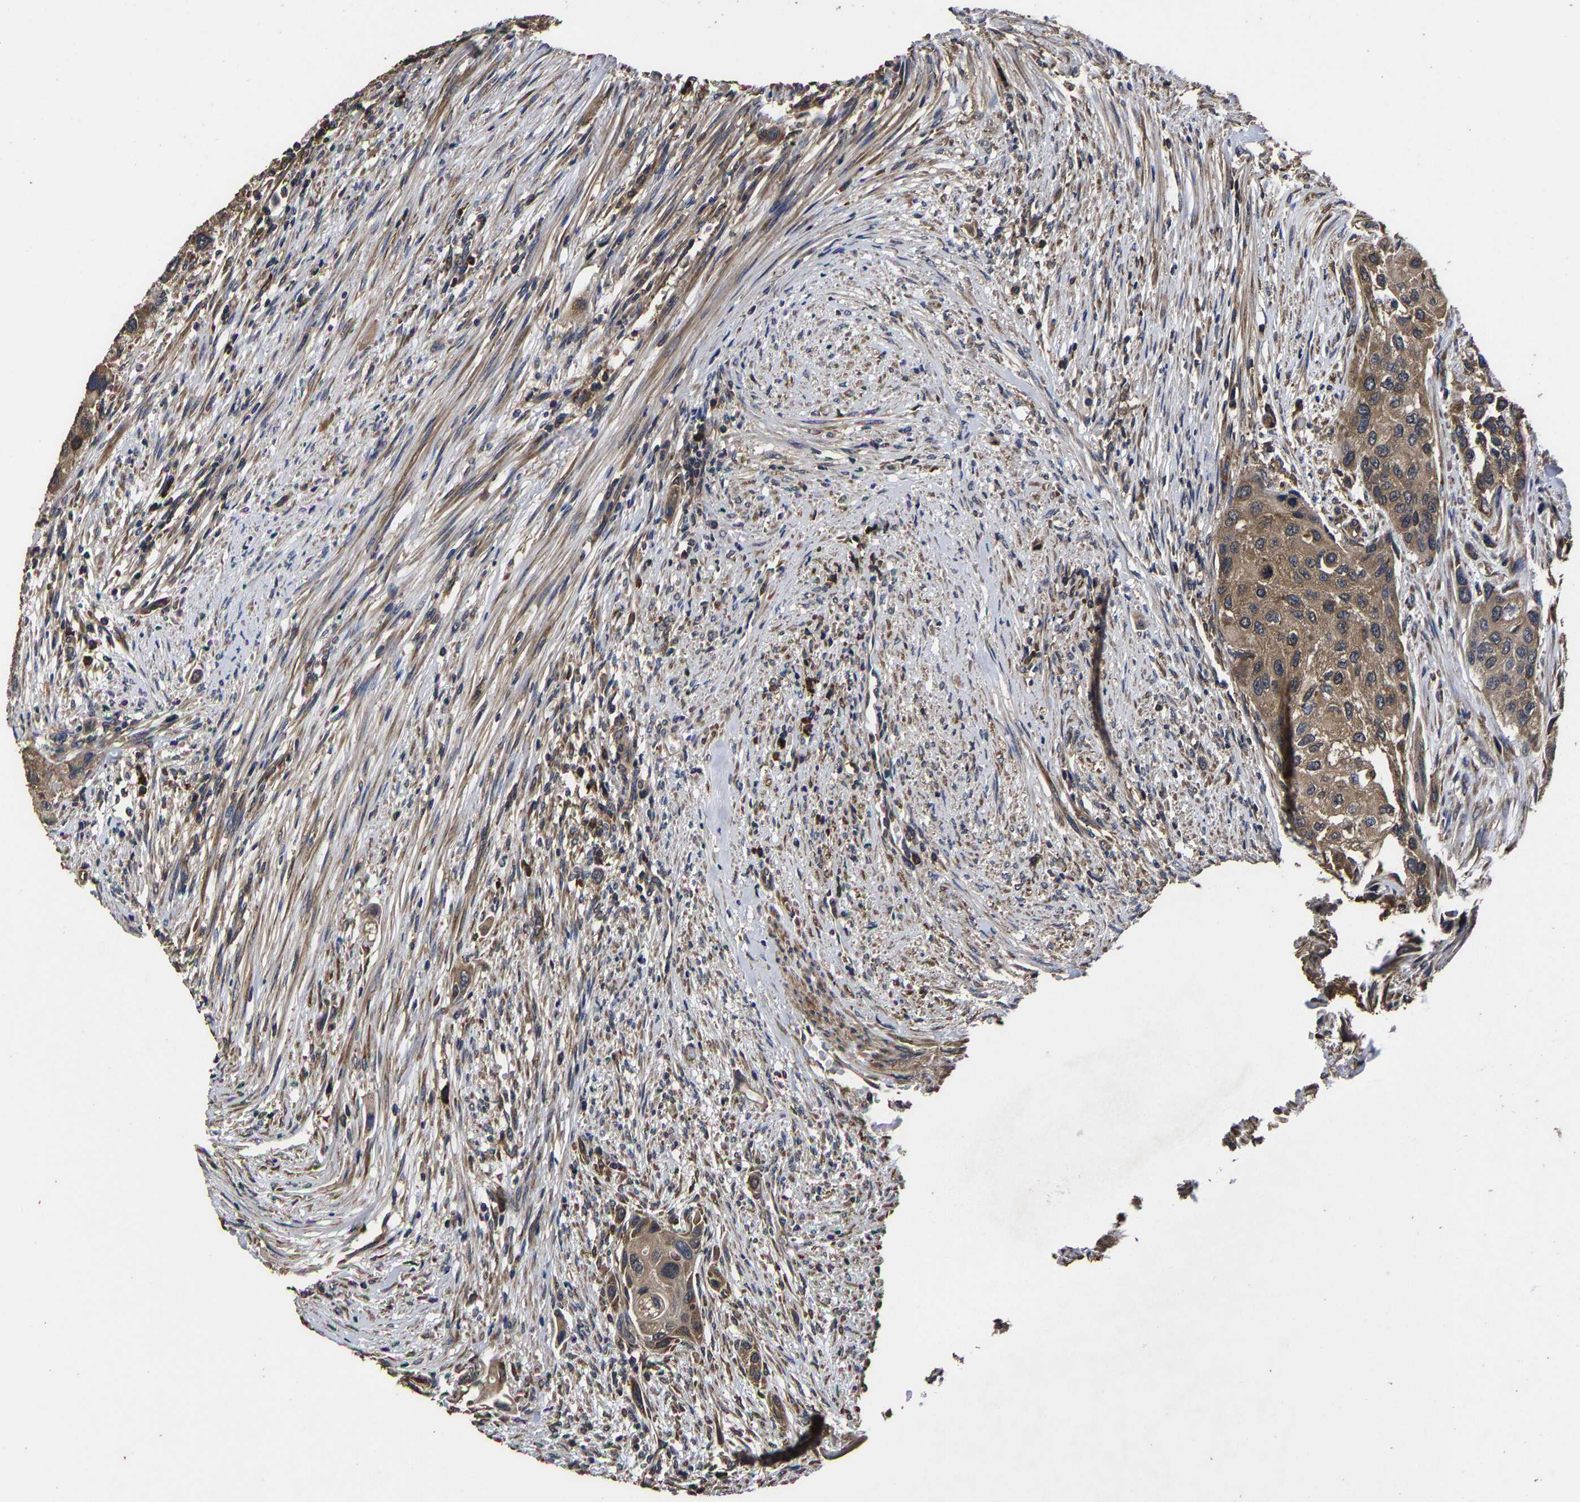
{"staining": {"intensity": "moderate", "quantity": ">75%", "location": "cytoplasmic/membranous"}, "tissue": "urothelial cancer", "cell_type": "Tumor cells", "image_type": "cancer", "snomed": [{"axis": "morphology", "description": "Urothelial carcinoma, High grade"}, {"axis": "topography", "description": "Urinary bladder"}], "caption": "Immunohistochemical staining of urothelial carcinoma (high-grade) displays medium levels of moderate cytoplasmic/membranous expression in about >75% of tumor cells.", "gene": "ITCH", "patient": {"sex": "female", "age": 56}}